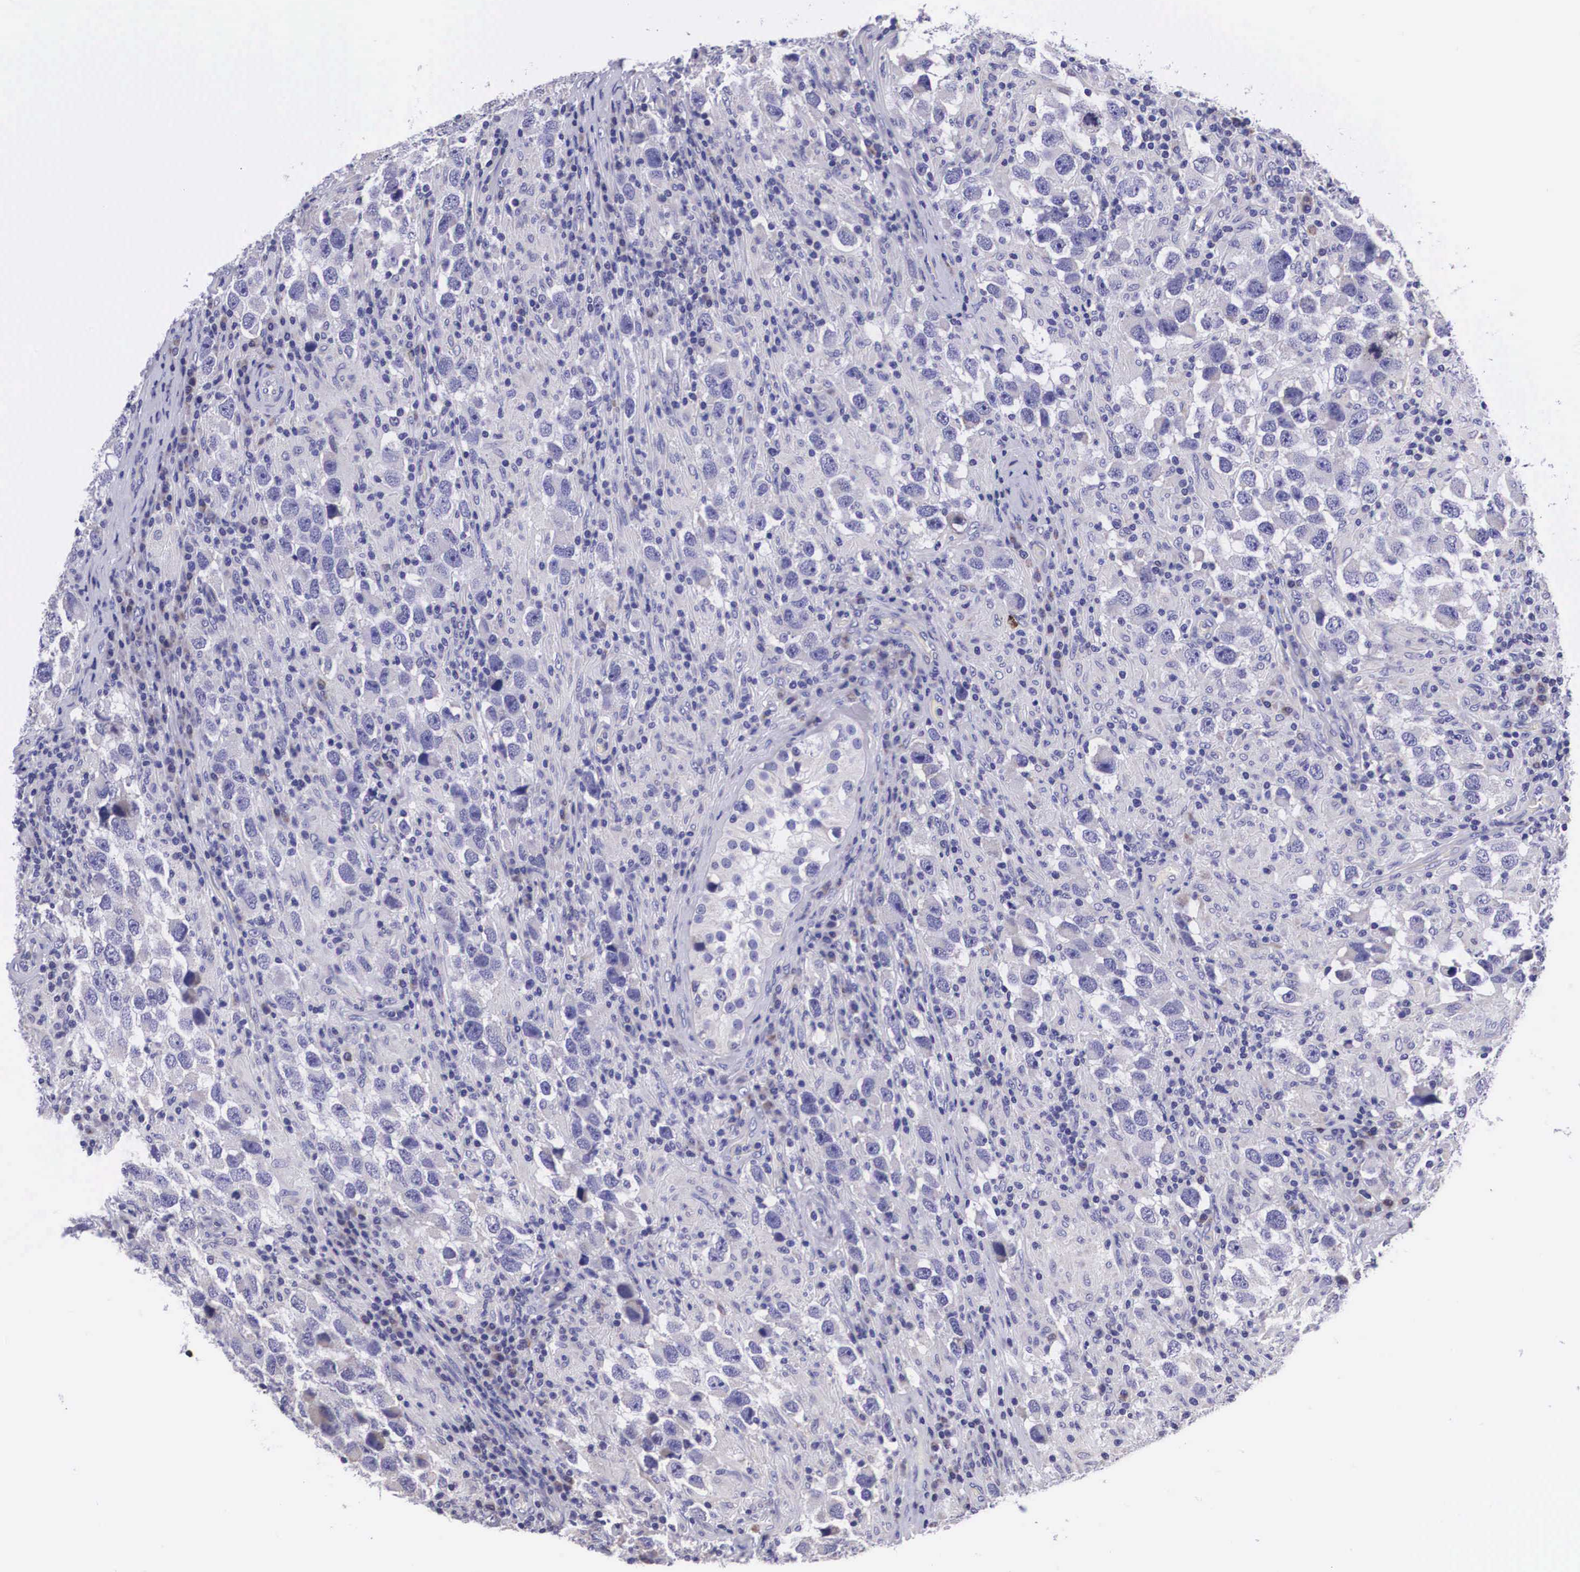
{"staining": {"intensity": "negative", "quantity": "none", "location": "none"}, "tissue": "testis cancer", "cell_type": "Tumor cells", "image_type": "cancer", "snomed": [{"axis": "morphology", "description": "Carcinoma, Embryonal, NOS"}, {"axis": "topography", "description": "Testis"}], "caption": "DAB (3,3'-diaminobenzidine) immunohistochemical staining of testis embryonal carcinoma demonstrates no significant positivity in tumor cells.", "gene": "ARG2", "patient": {"sex": "male", "age": 21}}